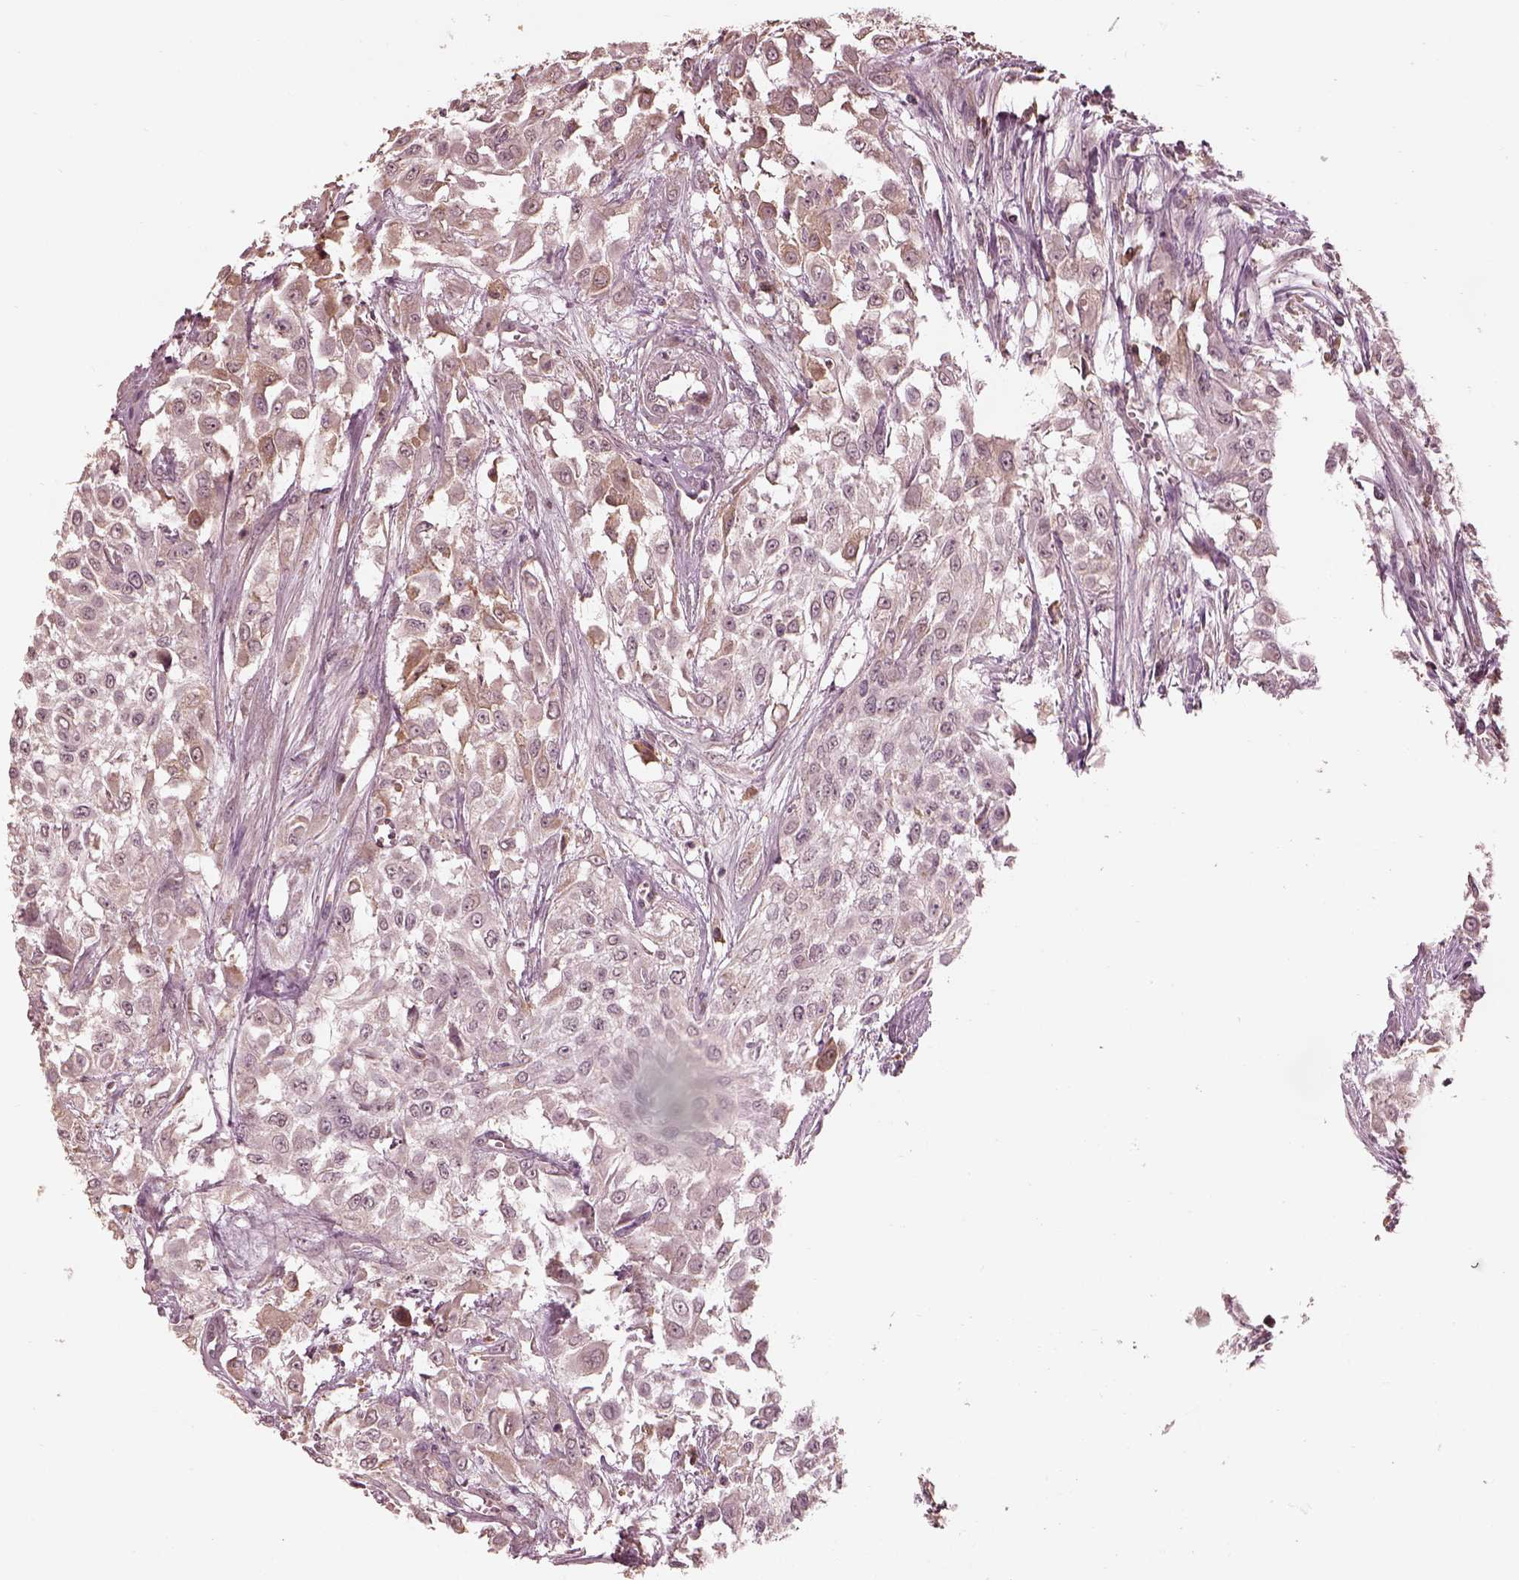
{"staining": {"intensity": "weak", "quantity": "<25%", "location": "cytoplasmic/membranous"}, "tissue": "urothelial cancer", "cell_type": "Tumor cells", "image_type": "cancer", "snomed": [{"axis": "morphology", "description": "Urothelial carcinoma, High grade"}, {"axis": "topography", "description": "Urinary bladder"}], "caption": "IHC image of human urothelial cancer stained for a protein (brown), which reveals no staining in tumor cells.", "gene": "CALR3", "patient": {"sex": "male", "age": 57}}